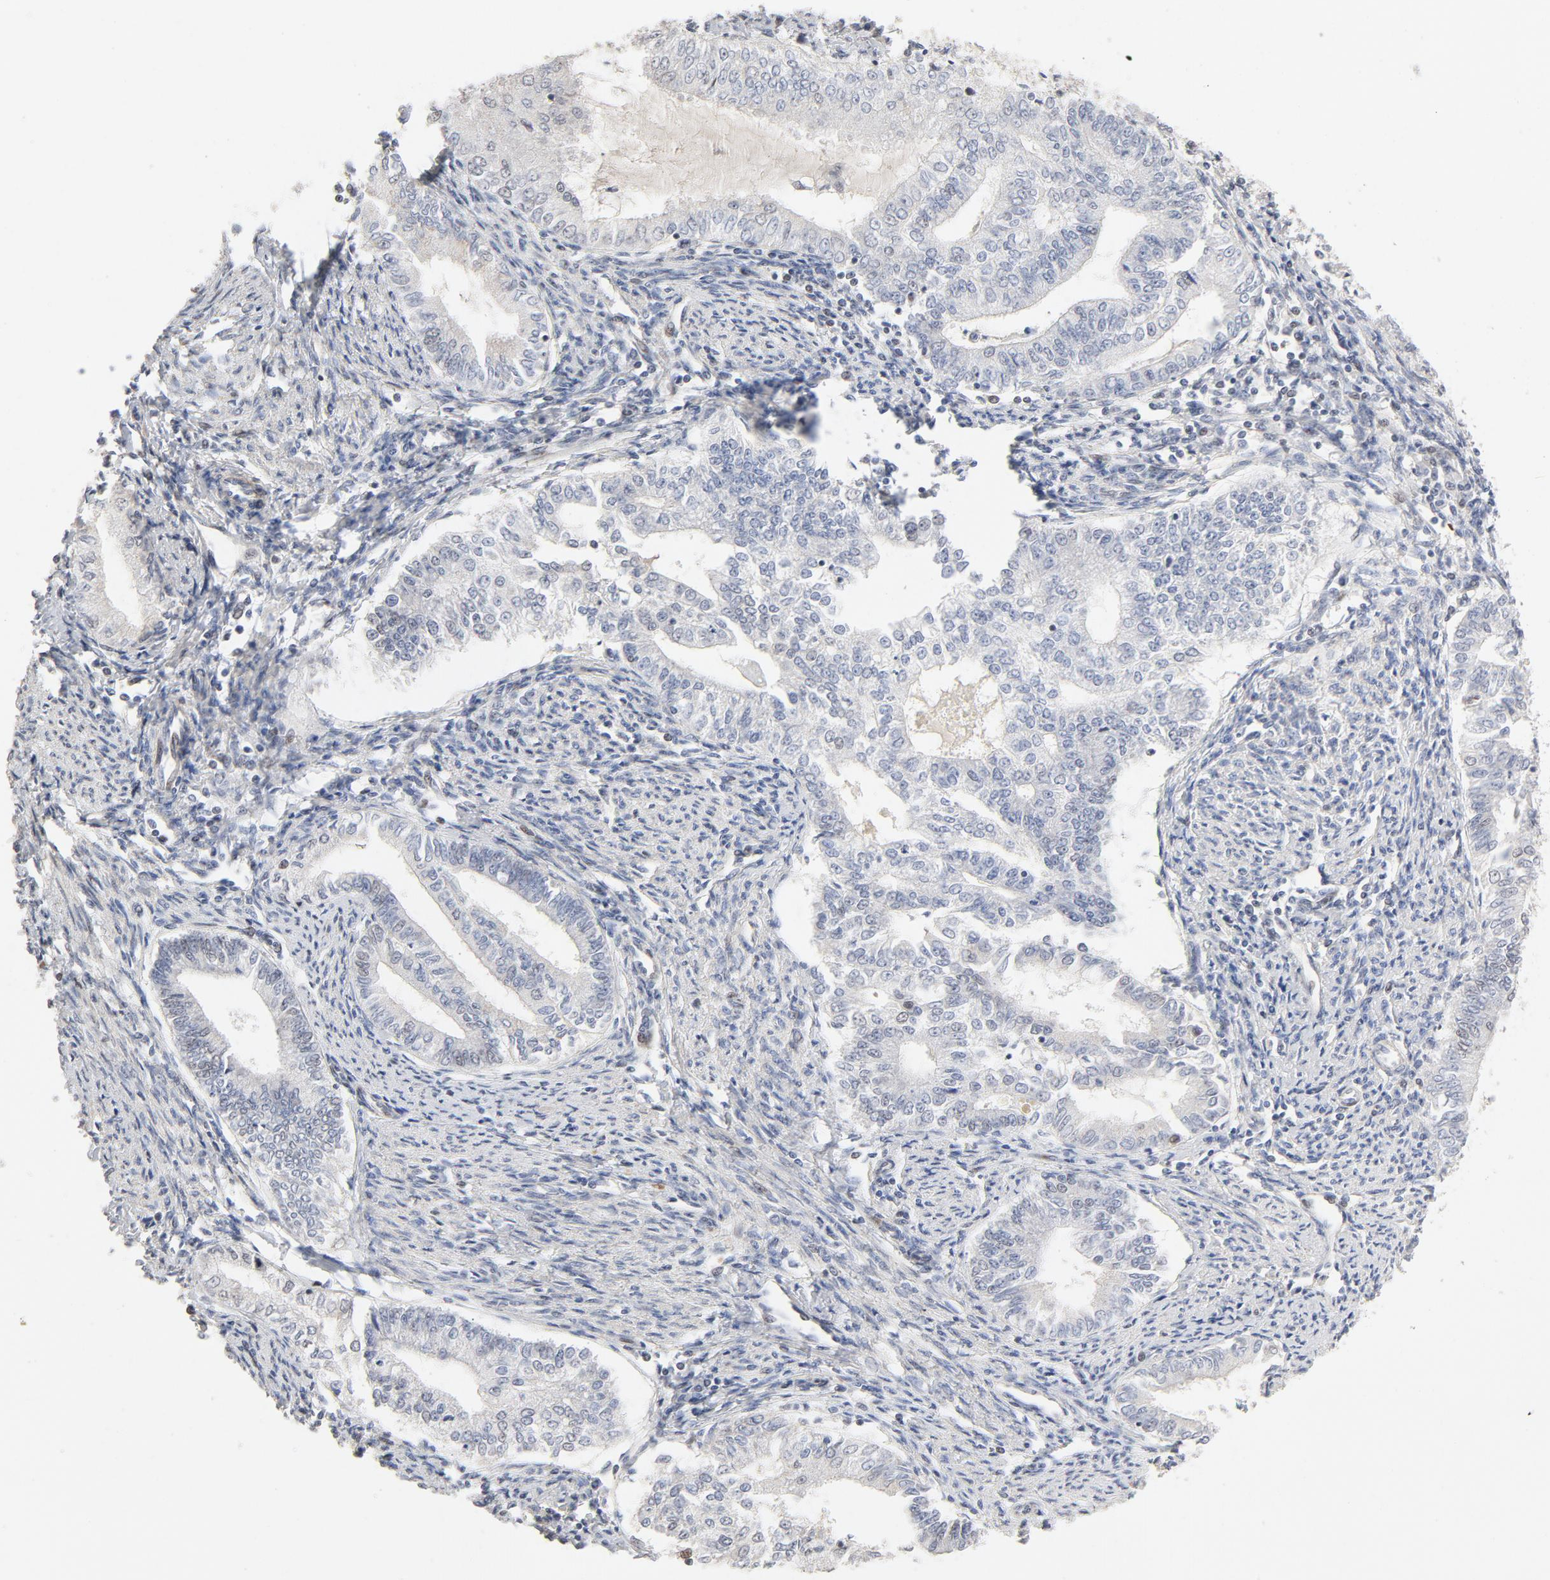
{"staining": {"intensity": "moderate", "quantity": "<25%", "location": "nuclear"}, "tissue": "endometrial cancer", "cell_type": "Tumor cells", "image_type": "cancer", "snomed": [{"axis": "morphology", "description": "Adenocarcinoma, NOS"}, {"axis": "topography", "description": "Endometrium"}], "caption": "Endometrial cancer (adenocarcinoma) was stained to show a protein in brown. There is low levels of moderate nuclear staining in about <25% of tumor cells.", "gene": "GTF2I", "patient": {"sex": "female", "age": 66}}